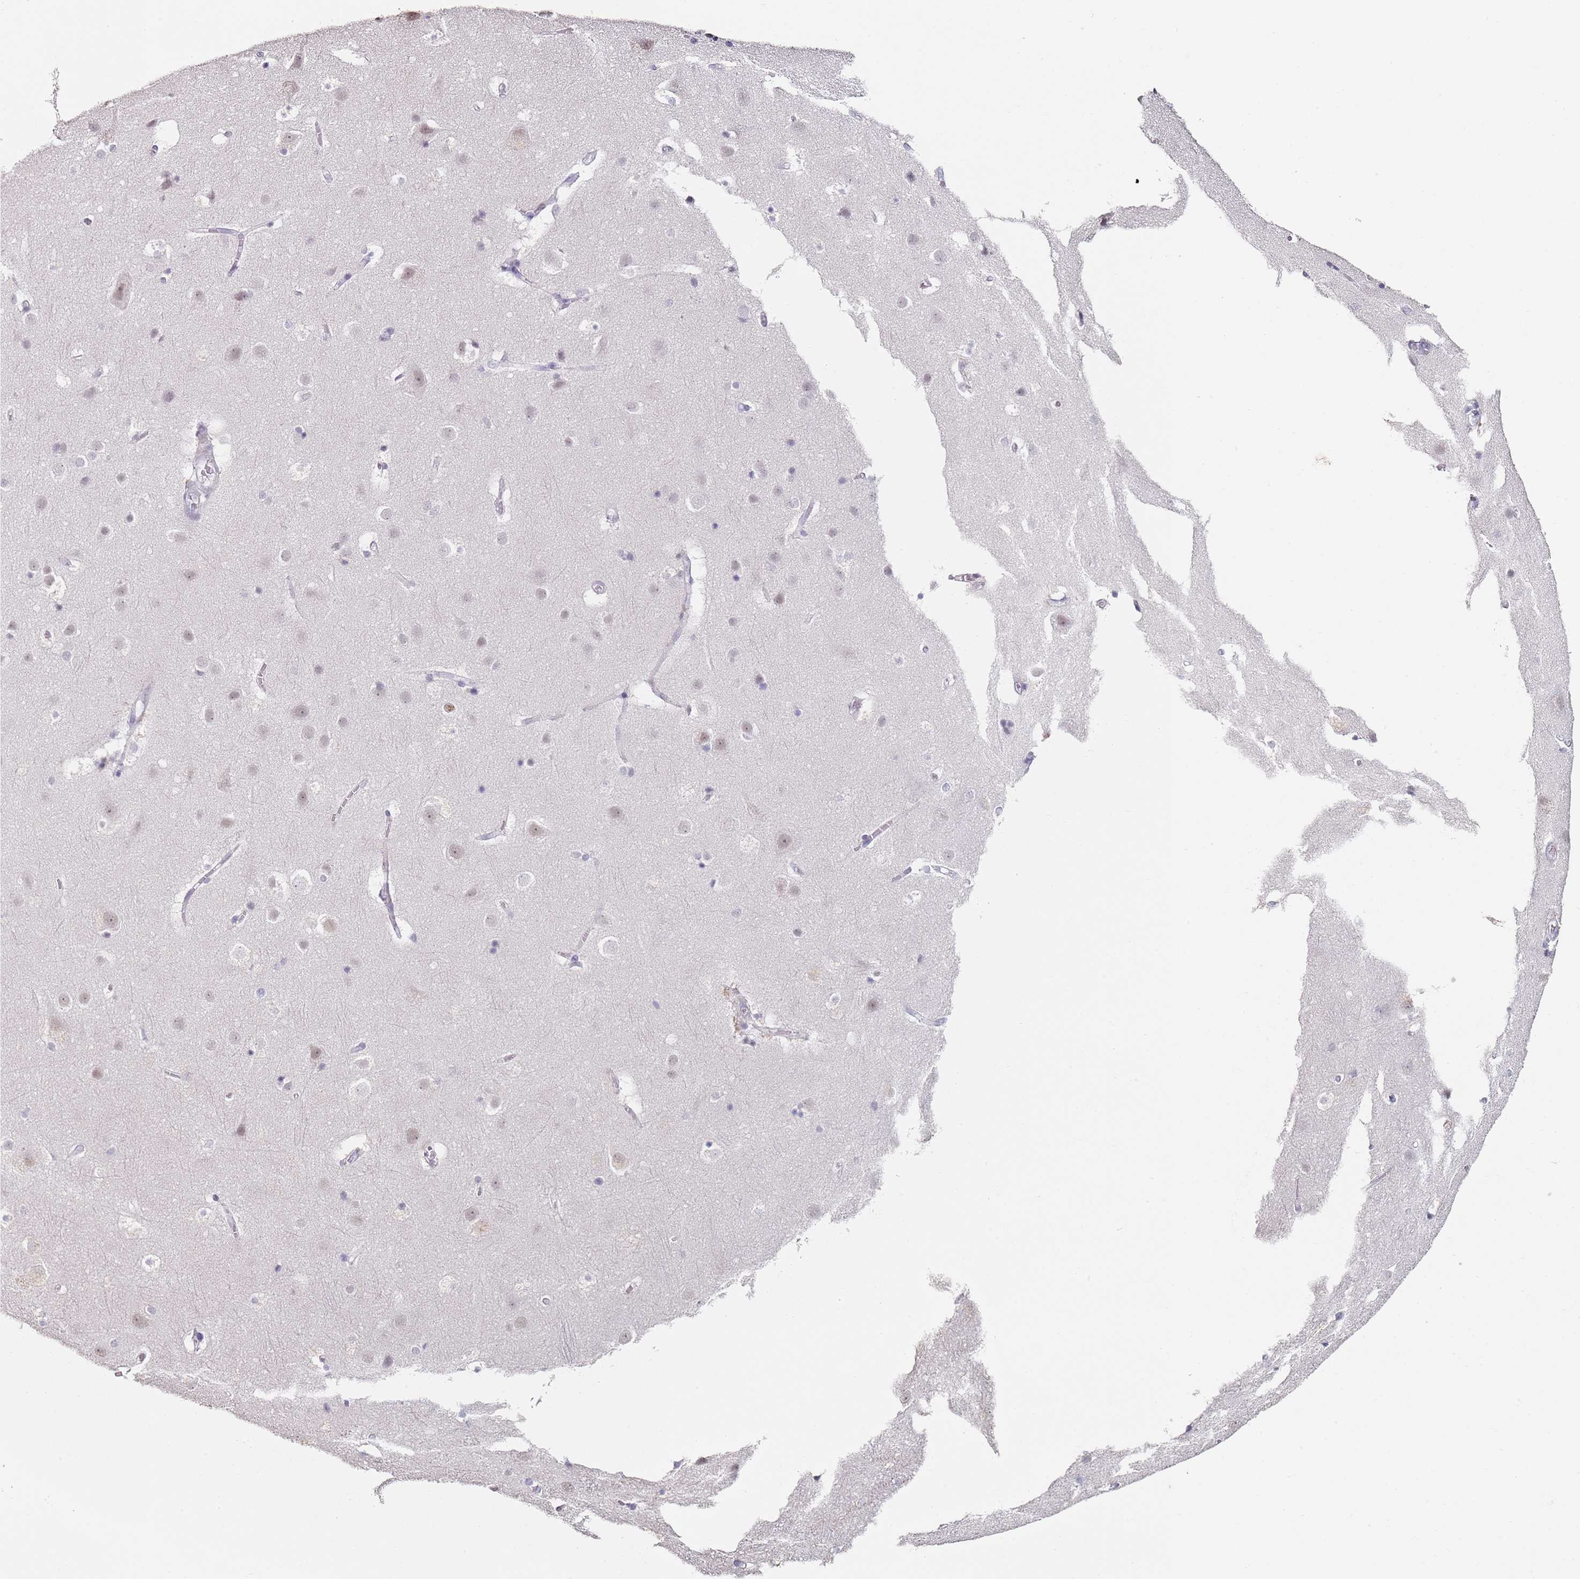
{"staining": {"intensity": "negative", "quantity": "none", "location": "none"}, "tissue": "cerebral cortex", "cell_type": "Endothelial cells", "image_type": "normal", "snomed": [{"axis": "morphology", "description": "Normal tissue, NOS"}, {"axis": "topography", "description": "Cerebral cortex"}], "caption": "Immunohistochemistry (IHC) of unremarkable human cerebral cortex shows no positivity in endothelial cells.", "gene": "DNAH11", "patient": {"sex": "male", "age": 54}}